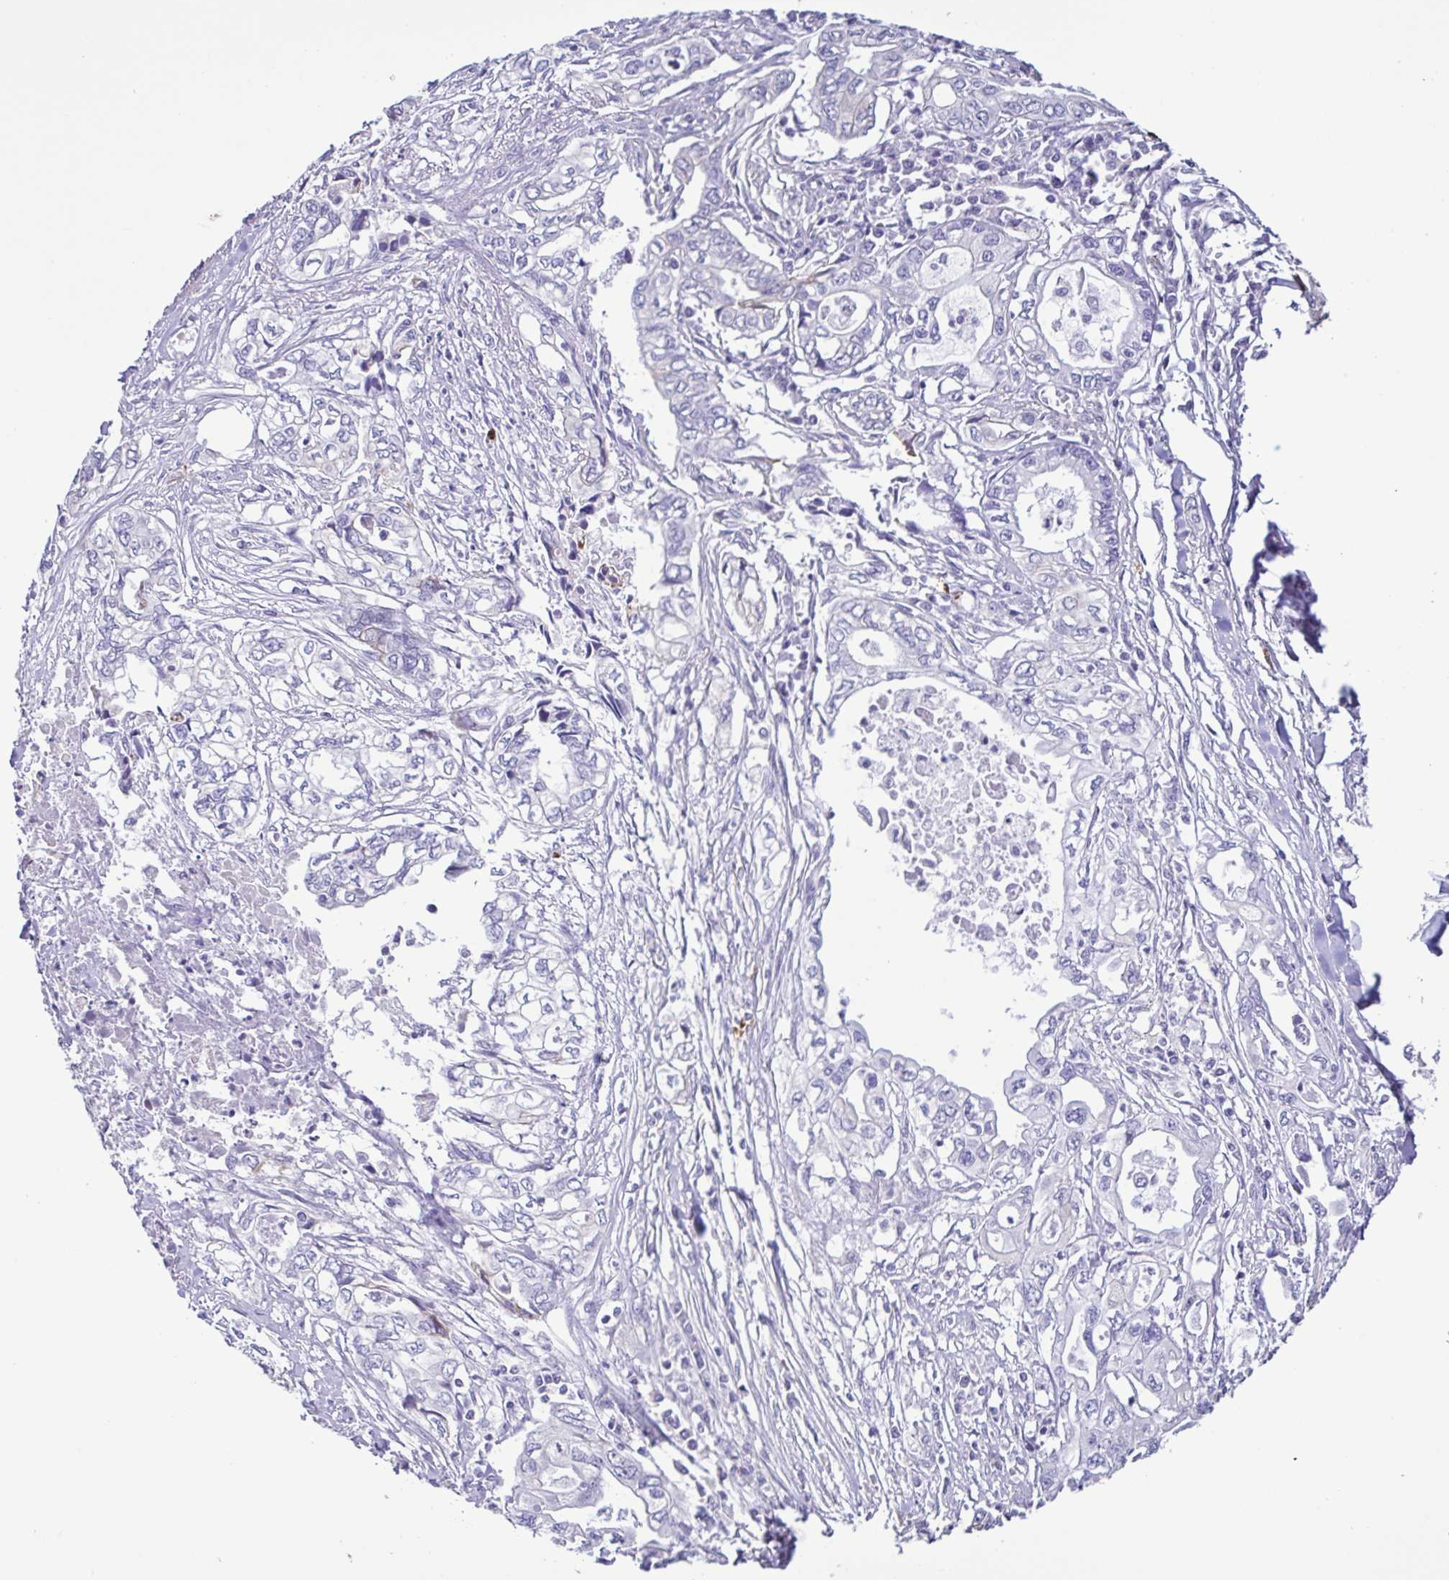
{"staining": {"intensity": "negative", "quantity": "none", "location": "none"}, "tissue": "pancreatic cancer", "cell_type": "Tumor cells", "image_type": "cancer", "snomed": [{"axis": "morphology", "description": "Adenocarcinoma, NOS"}, {"axis": "topography", "description": "Pancreas"}], "caption": "IHC of human pancreatic cancer shows no staining in tumor cells.", "gene": "PLA2G4E", "patient": {"sex": "male", "age": 68}}